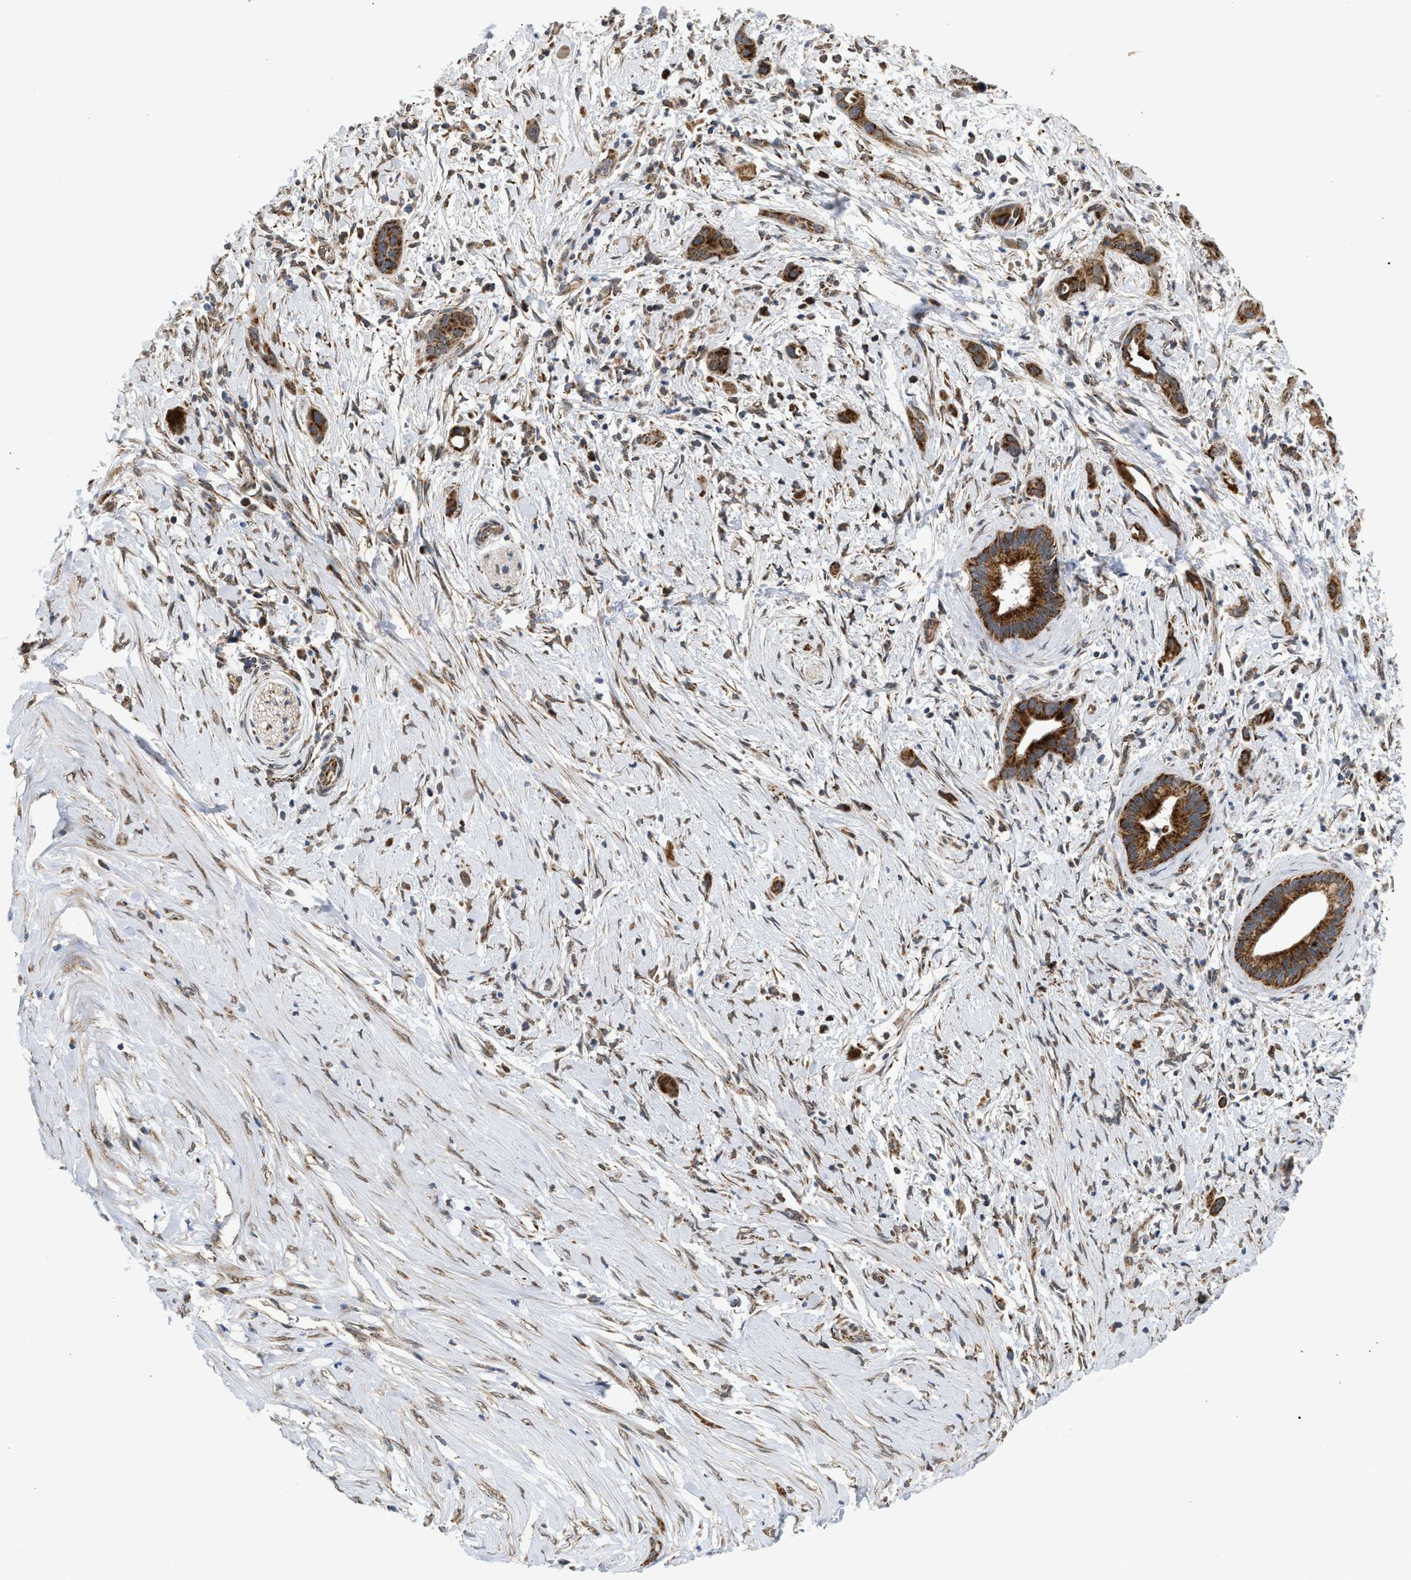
{"staining": {"intensity": "strong", "quantity": ">75%", "location": "cytoplasmic/membranous"}, "tissue": "pancreatic cancer", "cell_type": "Tumor cells", "image_type": "cancer", "snomed": [{"axis": "morphology", "description": "Adenocarcinoma, NOS"}, {"axis": "topography", "description": "Pancreas"}], "caption": "Protein staining demonstrates strong cytoplasmic/membranous staining in approximately >75% of tumor cells in pancreatic cancer (adenocarcinoma).", "gene": "TACO1", "patient": {"sex": "male", "age": 59}}